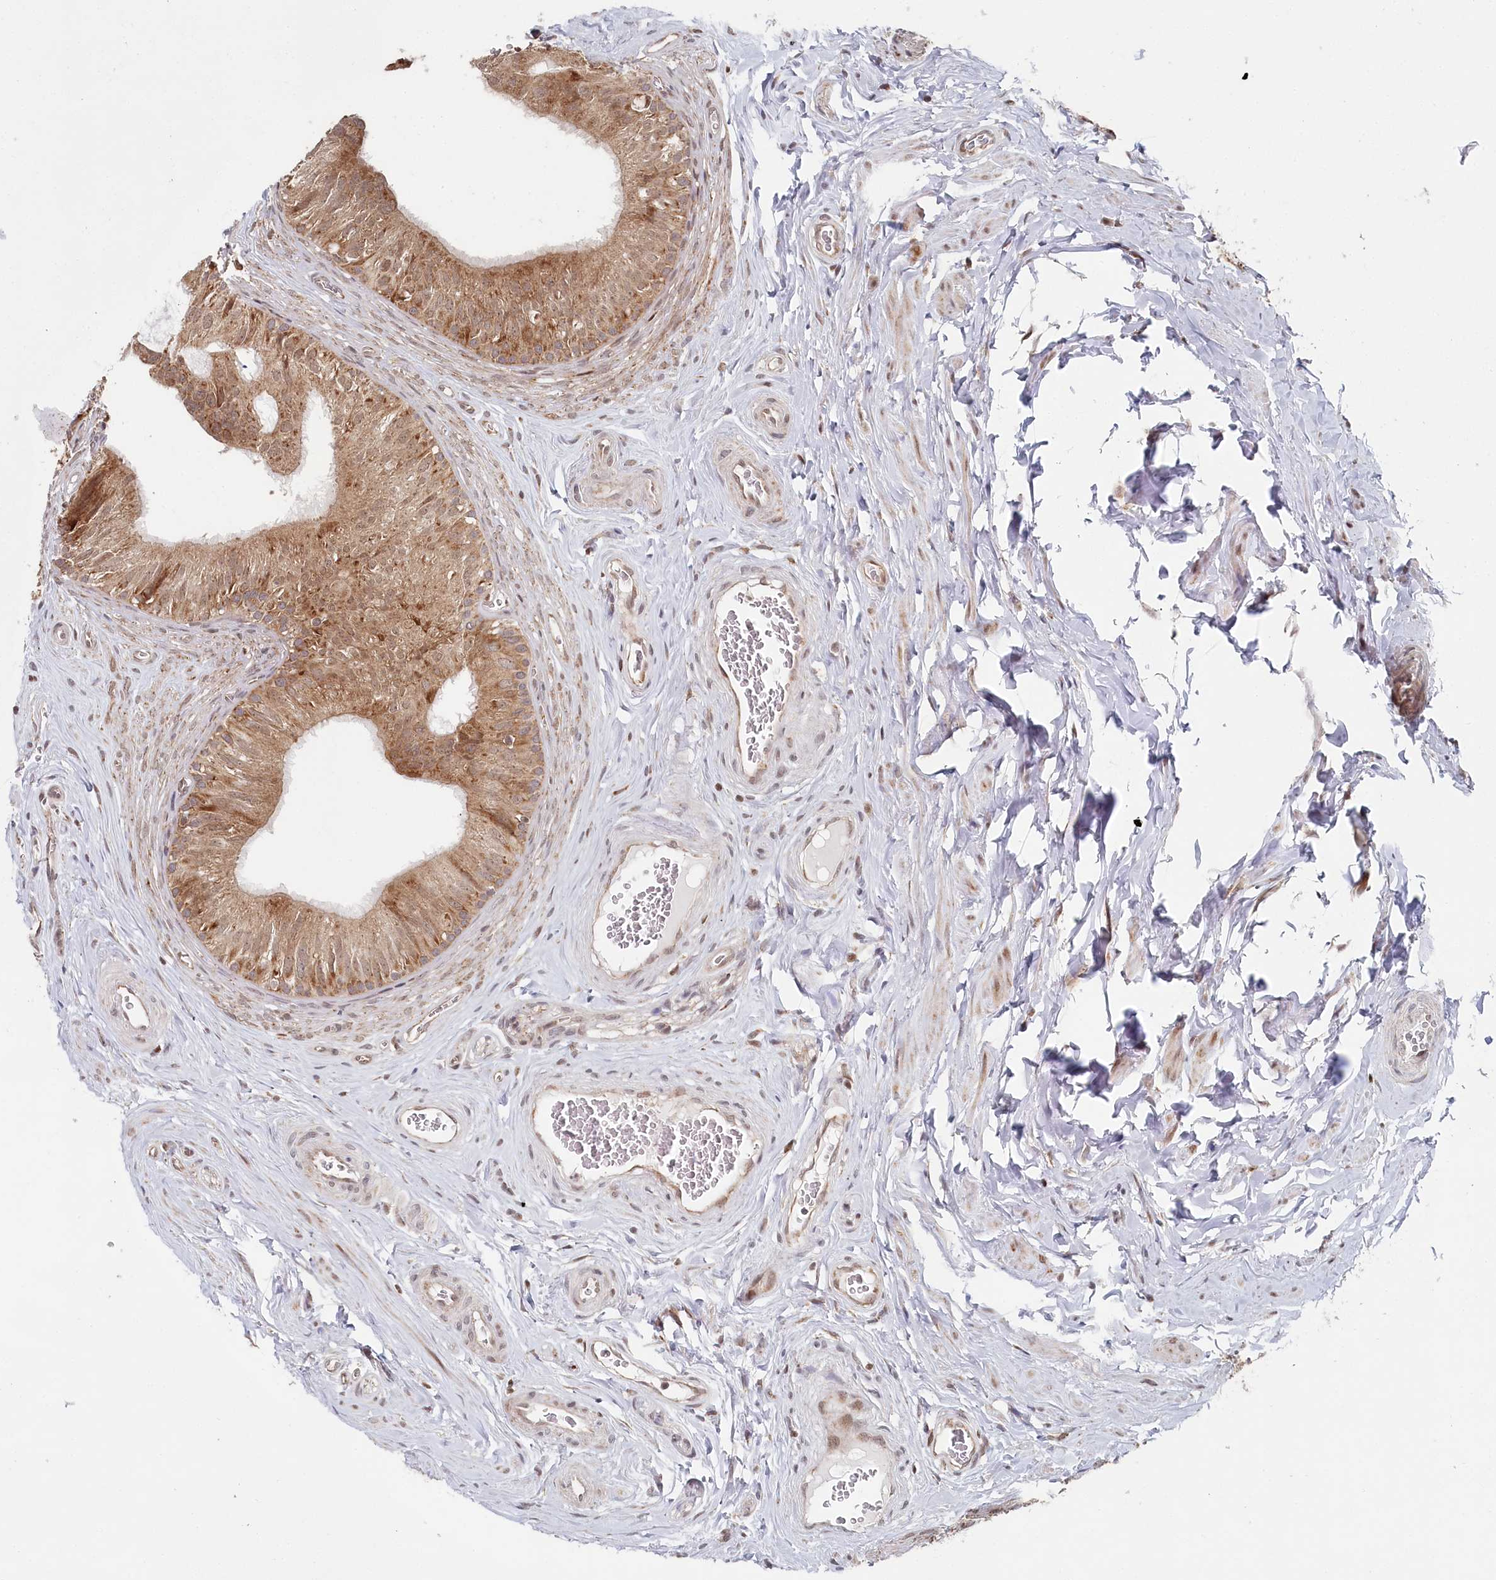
{"staining": {"intensity": "moderate", "quantity": ">75%", "location": "cytoplasmic/membranous"}, "tissue": "epididymis", "cell_type": "Glandular cells", "image_type": "normal", "snomed": [{"axis": "morphology", "description": "Normal tissue, NOS"}, {"axis": "topography", "description": "Epididymis"}], "caption": "Epididymis was stained to show a protein in brown. There is medium levels of moderate cytoplasmic/membranous expression in about >75% of glandular cells.", "gene": "WAPL", "patient": {"sex": "male", "age": 46}}